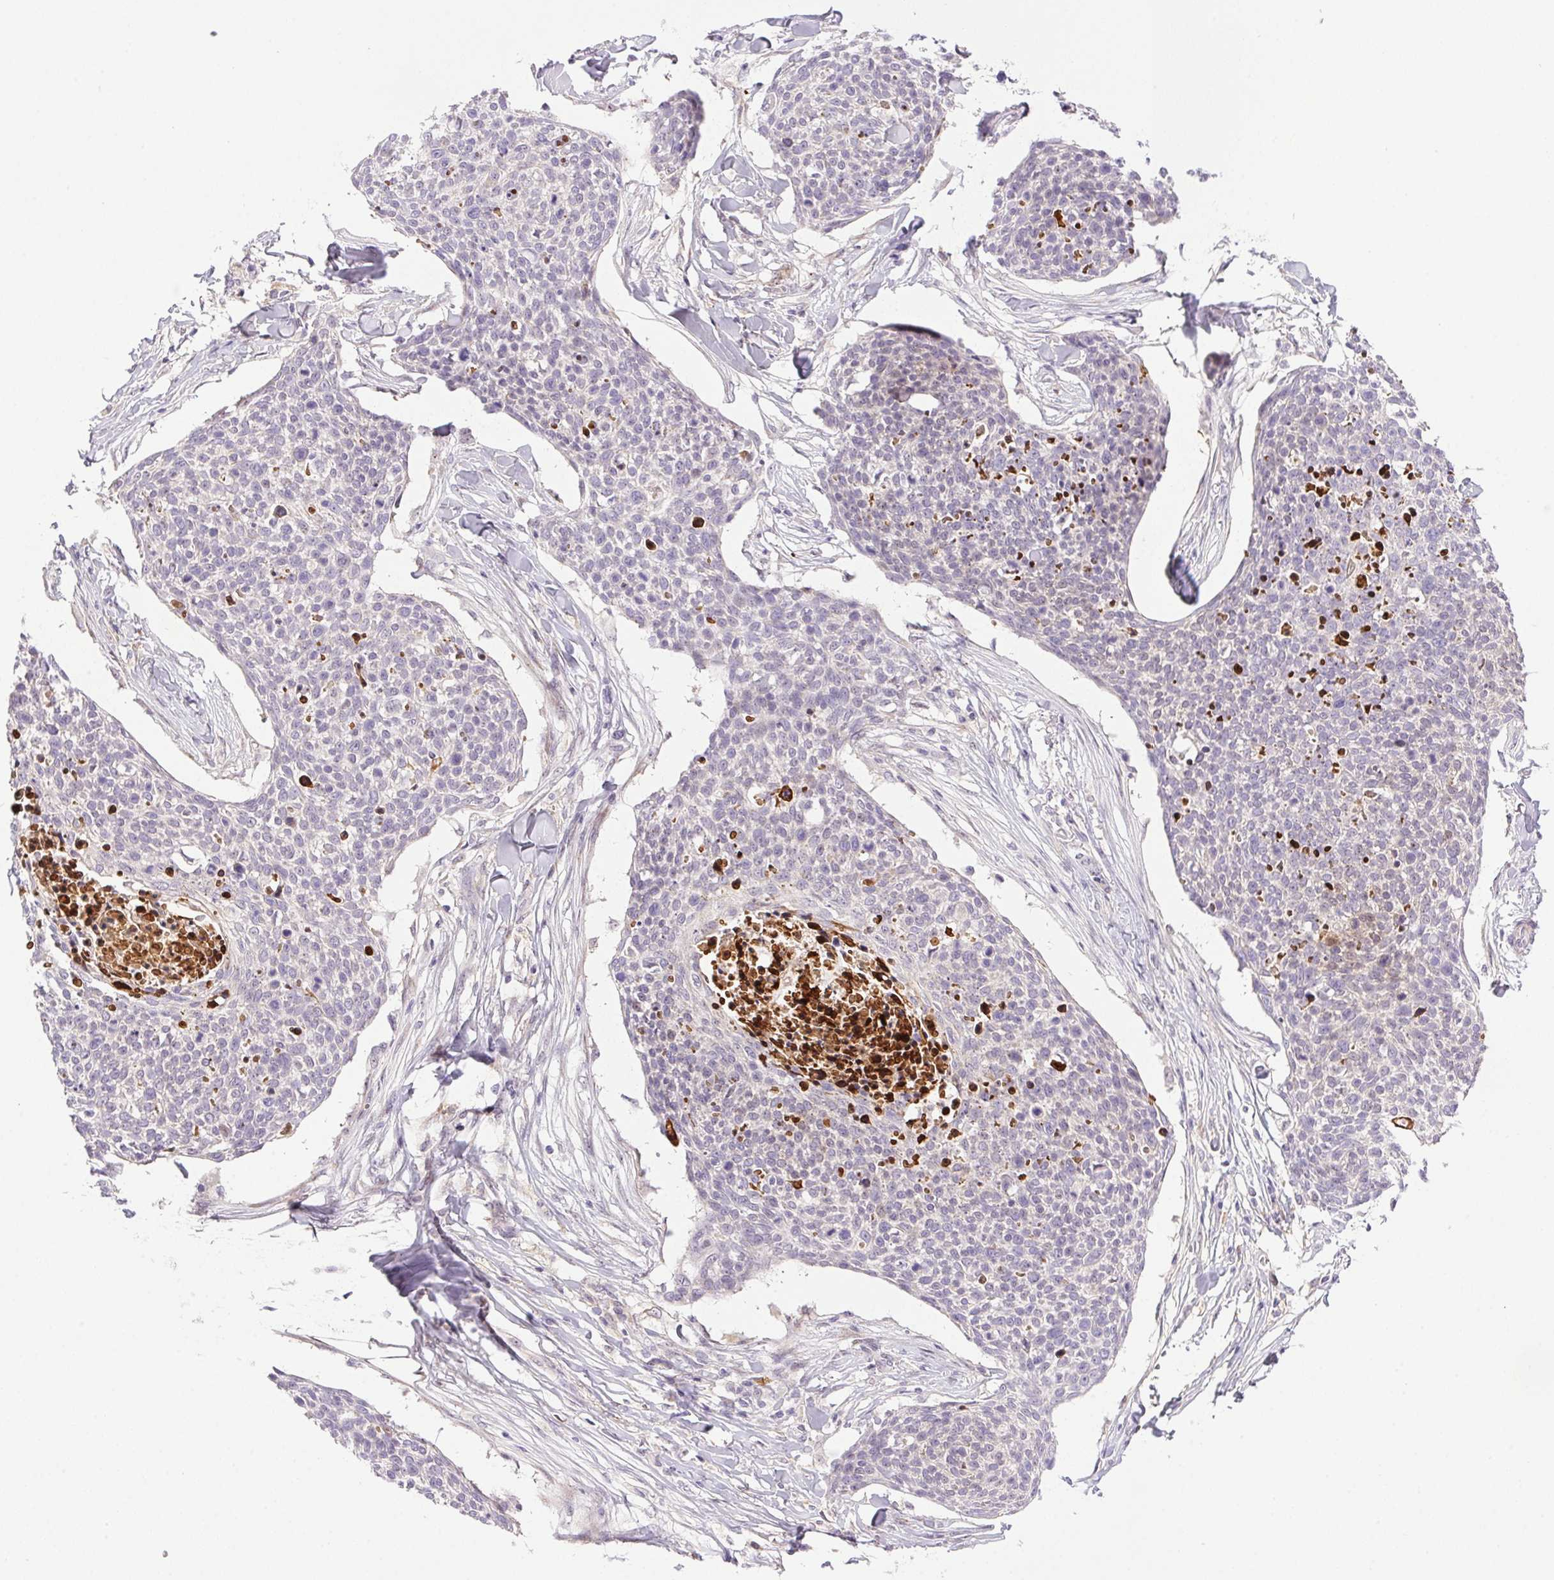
{"staining": {"intensity": "negative", "quantity": "none", "location": "none"}, "tissue": "skin cancer", "cell_type": "Tumor cells", "image_type": "cancer", "snomed": [{"axis": "morphology", "description": "Squamous cell carcinoma, NOS"}, {"axis": "topography", "description": "Skin"}, {"axis": "topography", "description": "Vulva"}], "caption": "Immunohistochemistry (IHC) micrograph of neoplastic tissue: human skin cancer (squamous cell carcinoma) stained with DAB displays no significant protein expression in tumor cells.", "gene": "LRRTM1", "patient": {"sex": "female", "age": 75}}